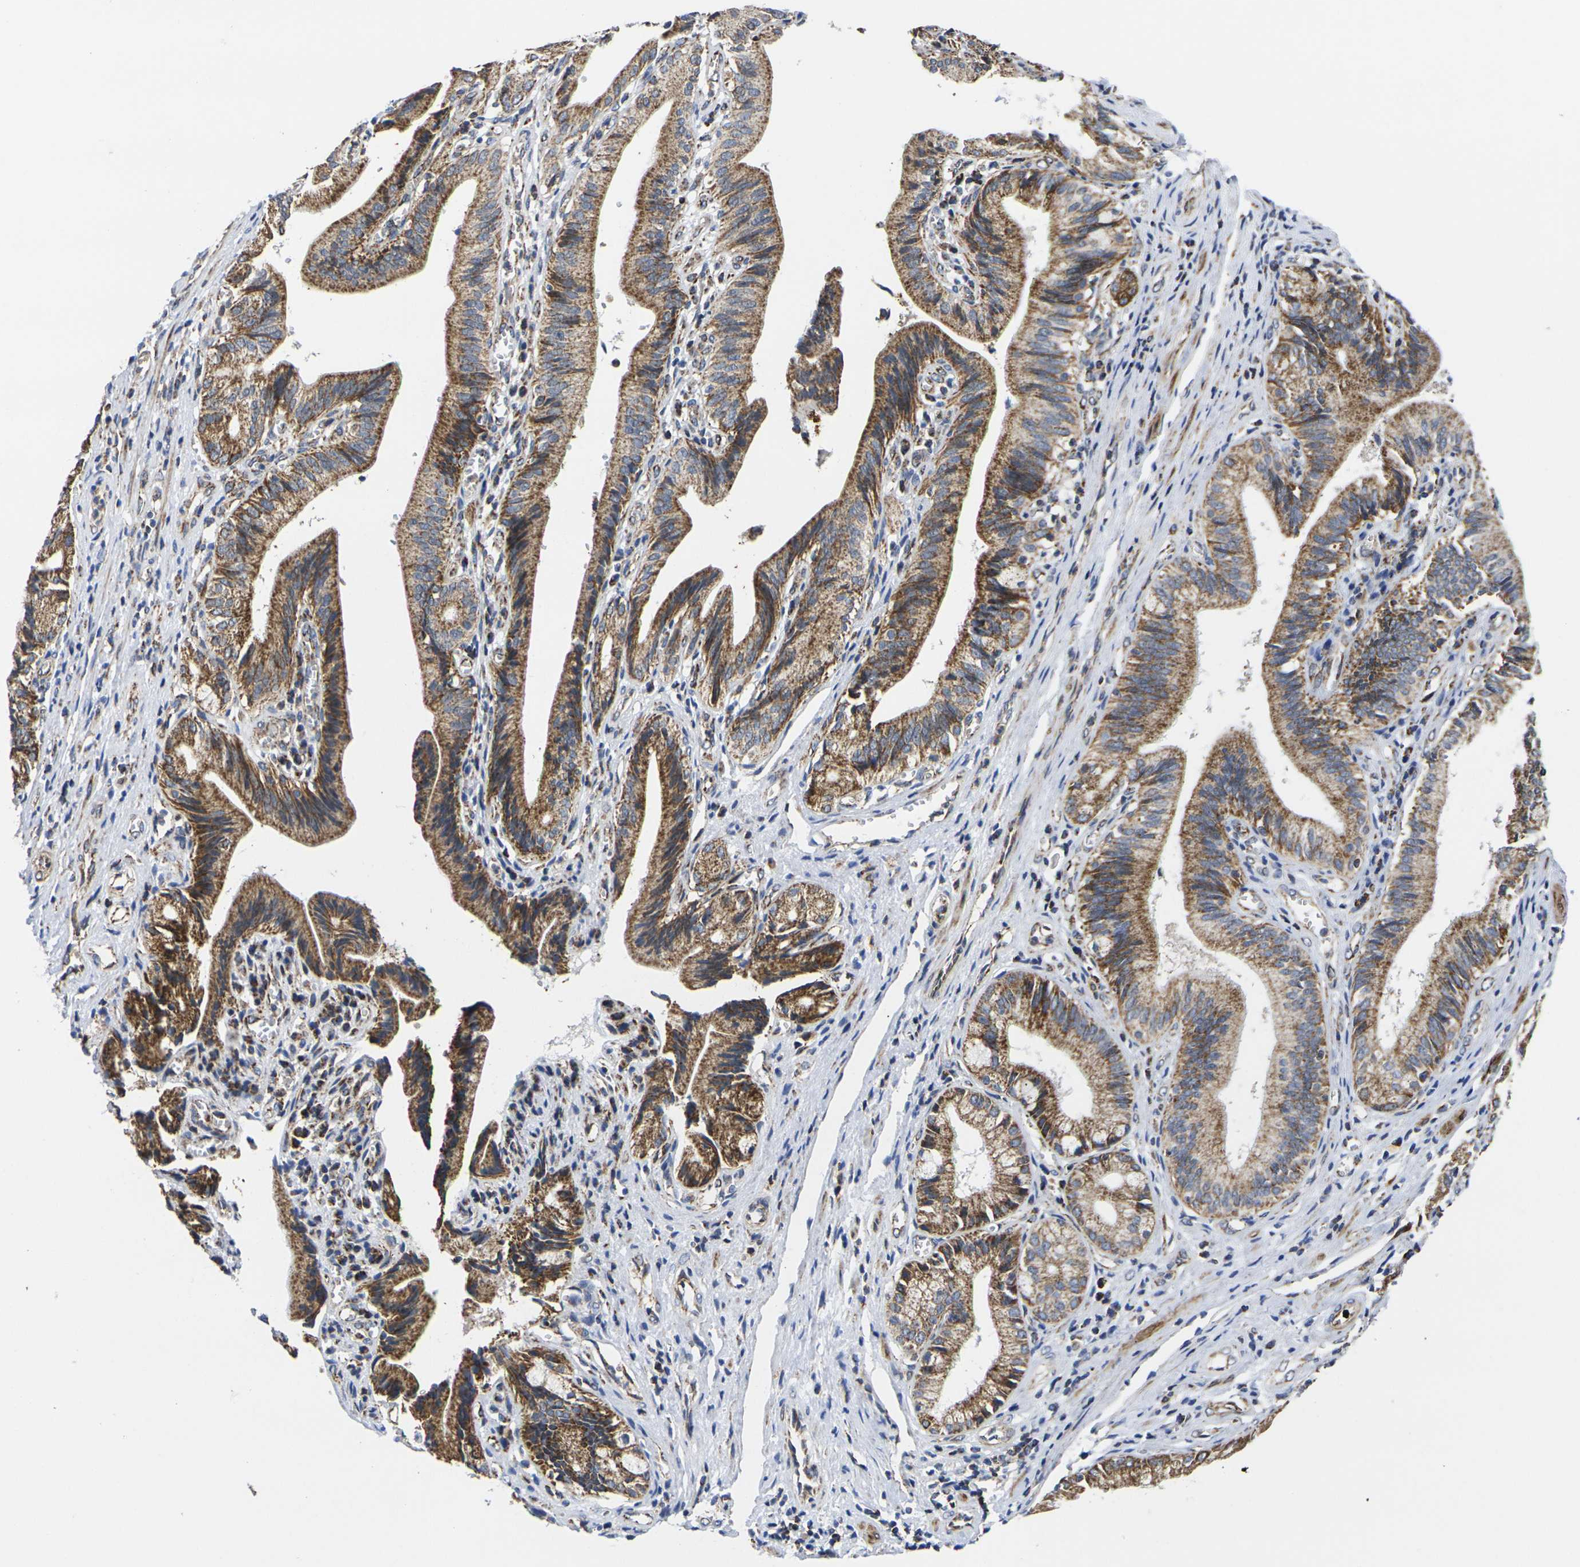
{"staining": {"intensity": "strong", "quantity": ">75%", "location": "cytoplasmic/membranous"}, "tissue": "pancreatic cancer", "cell_type": "Tumor cells", "image_type": "cancer", "snomed": [{"axis": "morphology", "description": "Adenocarcinoma, NOS"}, {"axis": "topography", "description": "Pancreas"}], "caption": "Adenocarcinoma (pancreatic) stained with immunohistochemistry shows strong cytoplasmic/membranous expression in approximately >75% of tumor cells.", "gene": "P2RY11", "patient": {"sex": "female", "age": 75}}